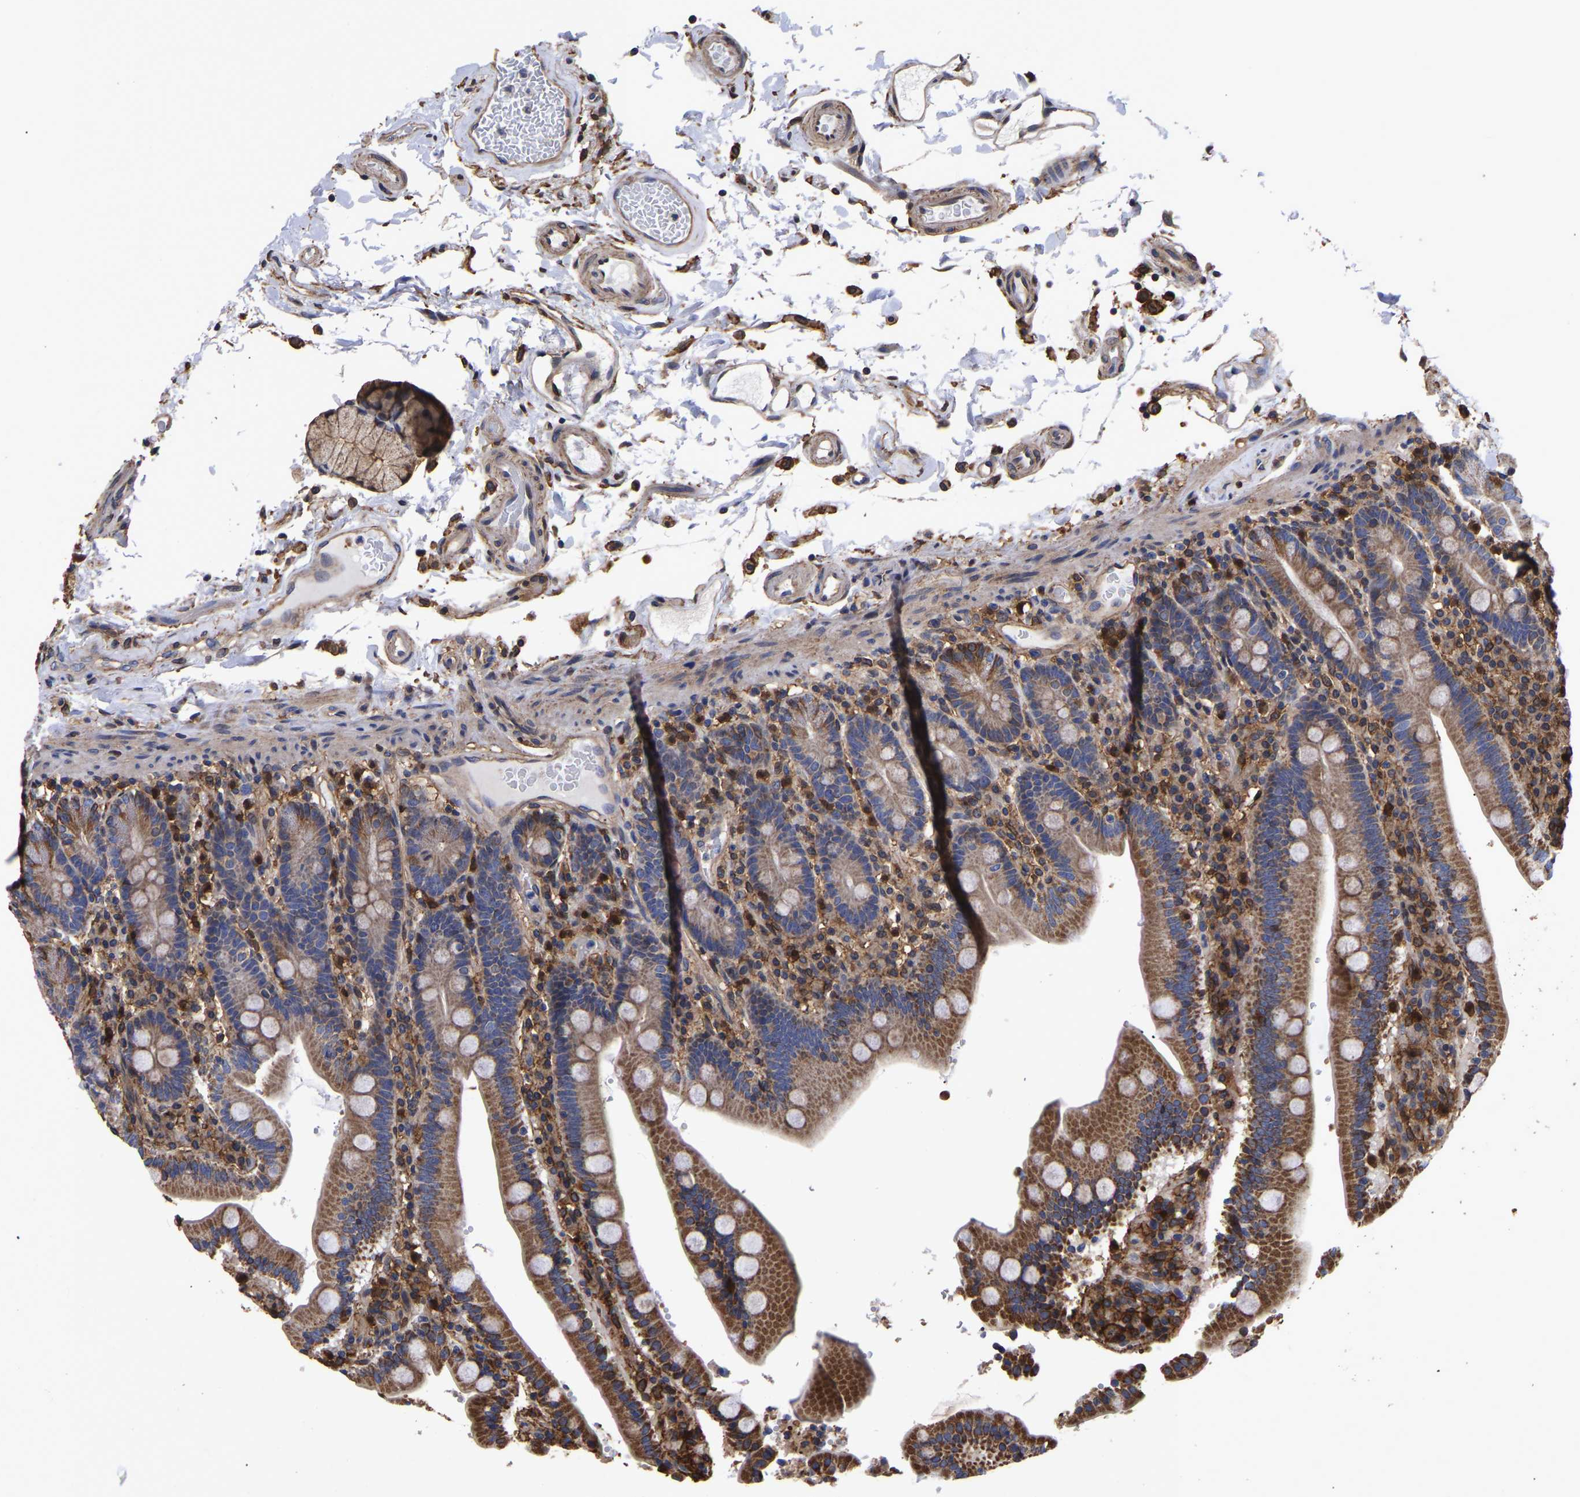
{"staining": {"intensity": "moderate", "quantity": ">75%", "location": "cytoplasmic/membranous"}, "tissue": "duodenum", "cell_type": "Glandular cells", "image_type": "normal", "snomed": [{"axis": "morphology", "description": "Normal tissue, NOS"}, {"axis": "topography", "description": "Small intestine, NOS"}], "caption": "Duodenum stained with immunohistochemistry (IHC) reveals moderate cytoplasmic/membranous staining in approximately >75% of glandular cells. The staining was performed using DAB, with brown indicating positive protein expression. Nuclei are stained blue with hematoxylin.", "gene": "LIF", "patient": {"sex": "female", "age": 71}}